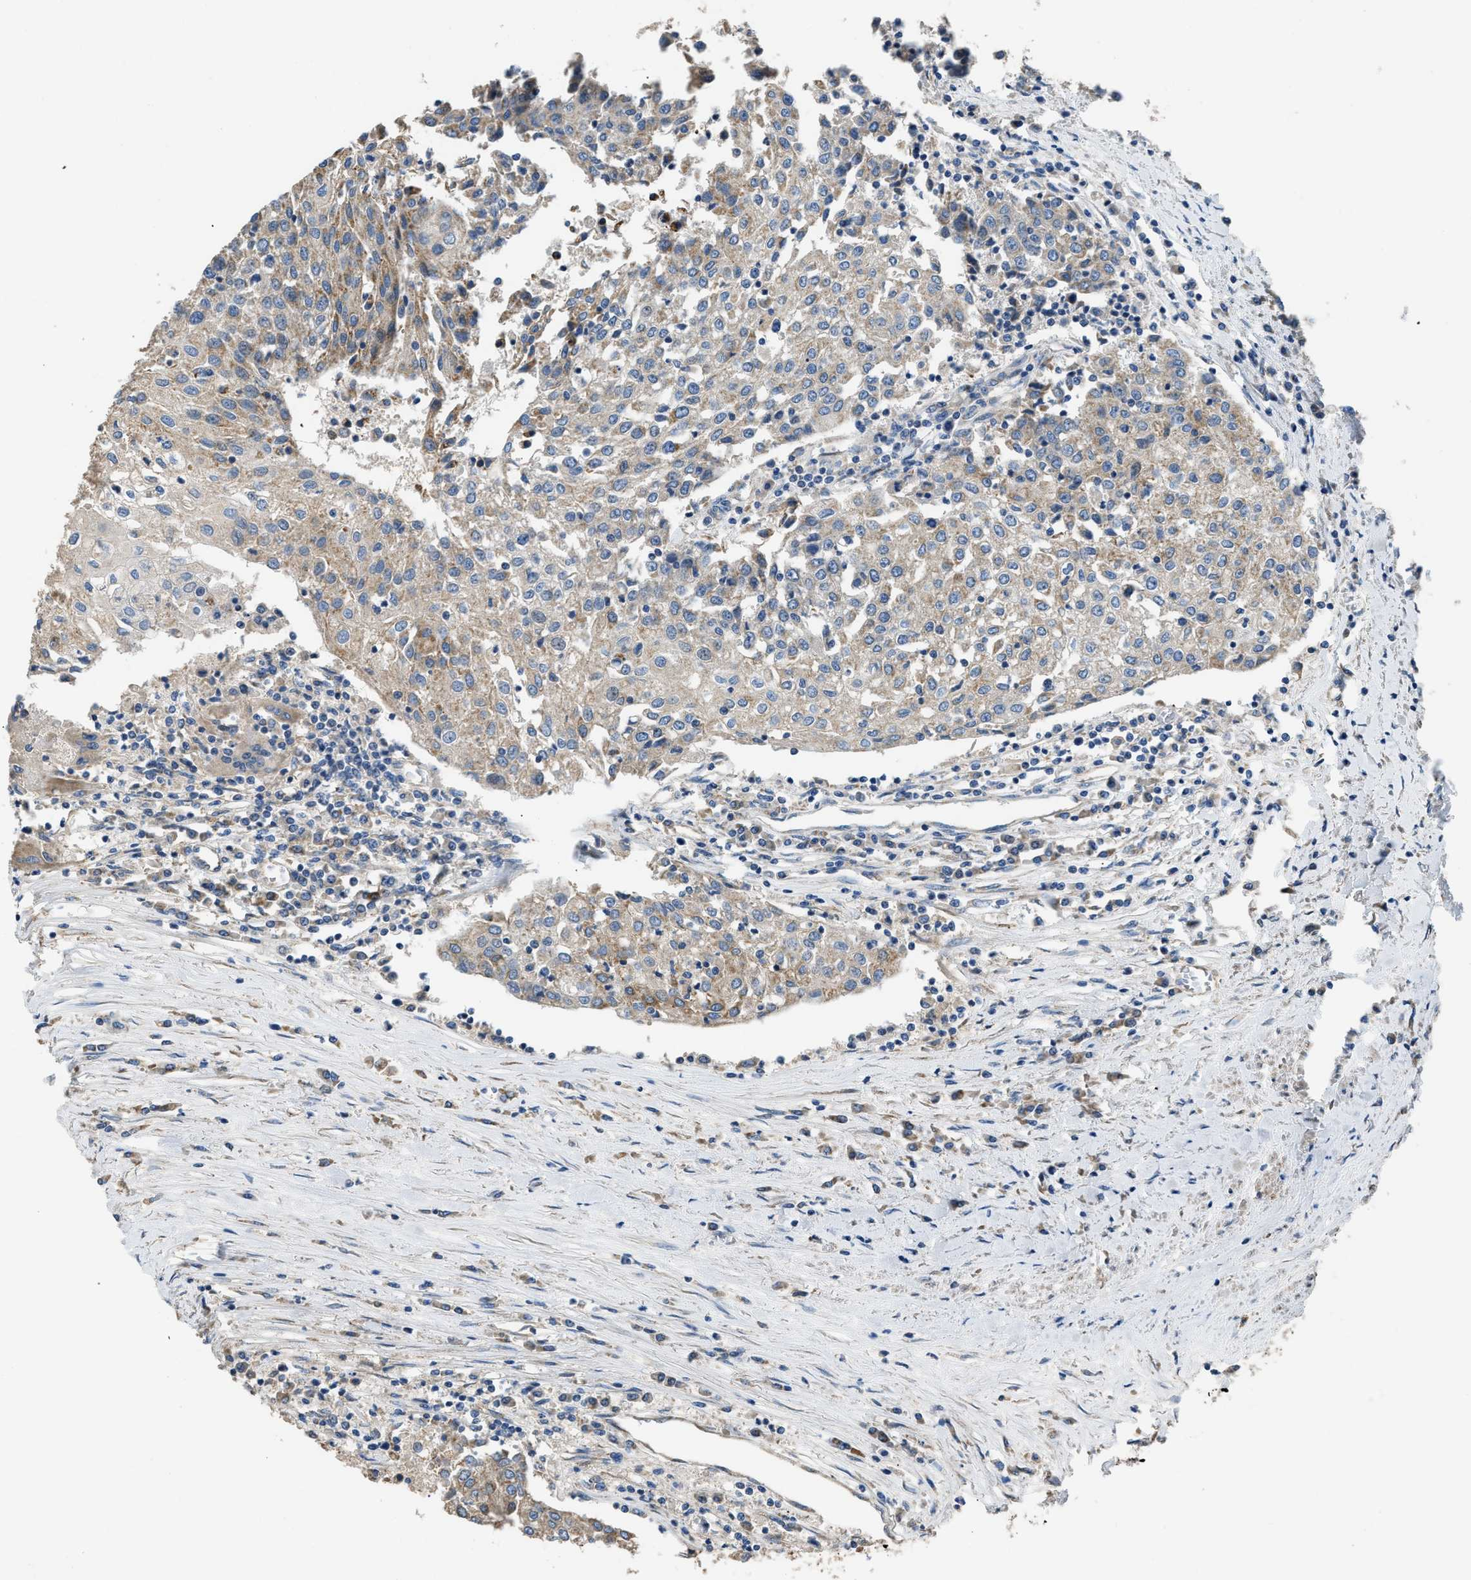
{"staining": {"intensity": "weak", "quantity": ">75%", "location": "cytoplasmic/membranous"}, "tissue": "urothelial cancer", "cell_type": "Tumor cells", "image_type": "cancer", "snomed": [{"axis": "morphology", "description": "Urothelial carcinoma, High grade"}, {"axis": "topography", "description": "Urinary bladder"}], "caption": "The immunohistochemical stain highlights weak cytoplasmic/membranous positivity in tumor cells of urothelial cancer tissue. The staining is performed using DAB brown chromogen to label protein expression. The nuclei are counter-stained blue using hematoxylin.", "gene": "TMEM150A", "patient": {"sex": "female", "age": 85}}